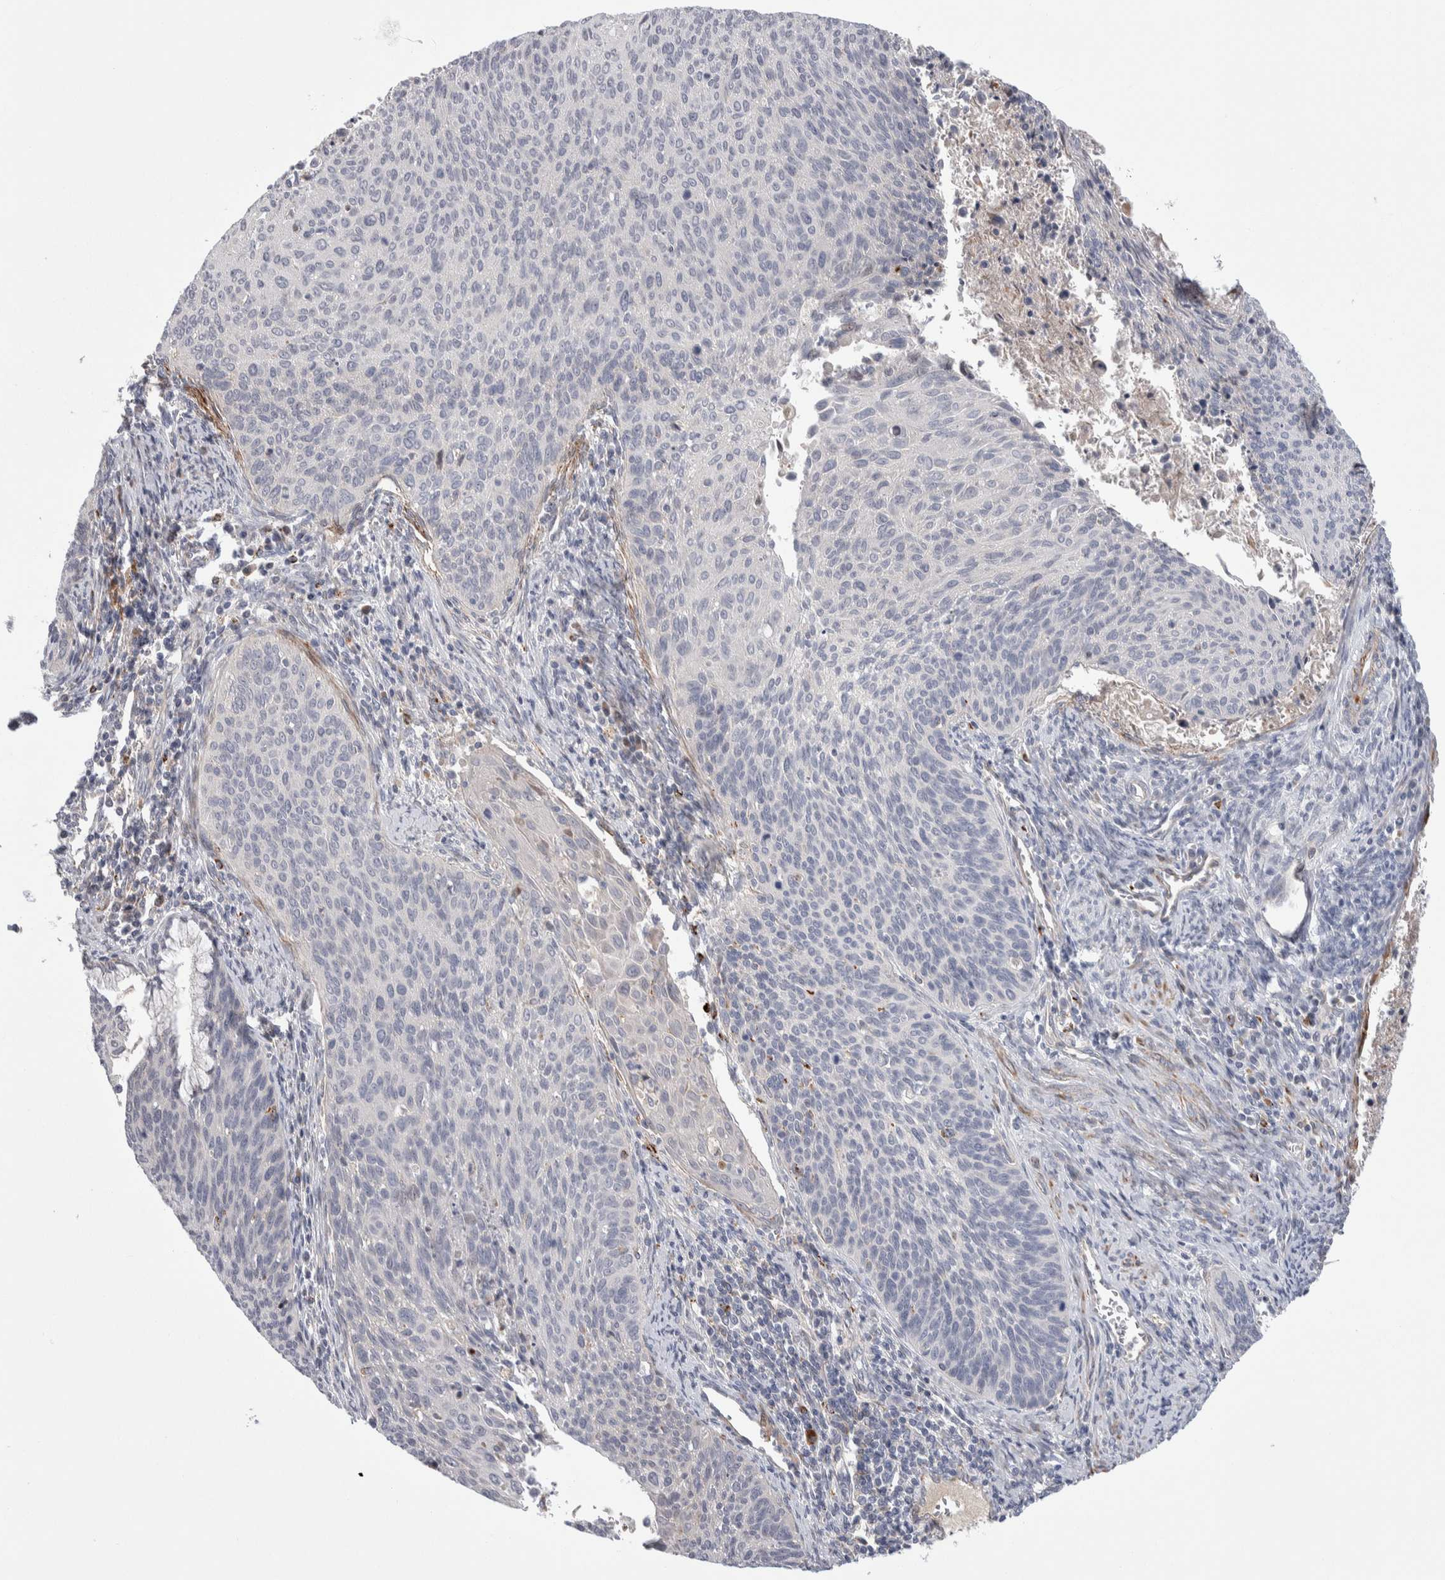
{"staining": {"intensity": "negative", "quantity": "none", "location": "none"}, "tissue": "cervical cancer", "cell_type": "Tumor cells", "image_type": "cancer", "snomed": [{"axis": "morphology", "description": "Squamous cell carcinoma, NOS"}, {"axis": "topography", "description": "Cervix"}], "caption": "A high-resolution image shows immunohistochemistry (IHC) staining of cervical squamous cell carcinoma, which demonstrates no significant positivity in tumor cells.", "gene": "PSMG3", "patient": {"sex": "female", "age": 55}}